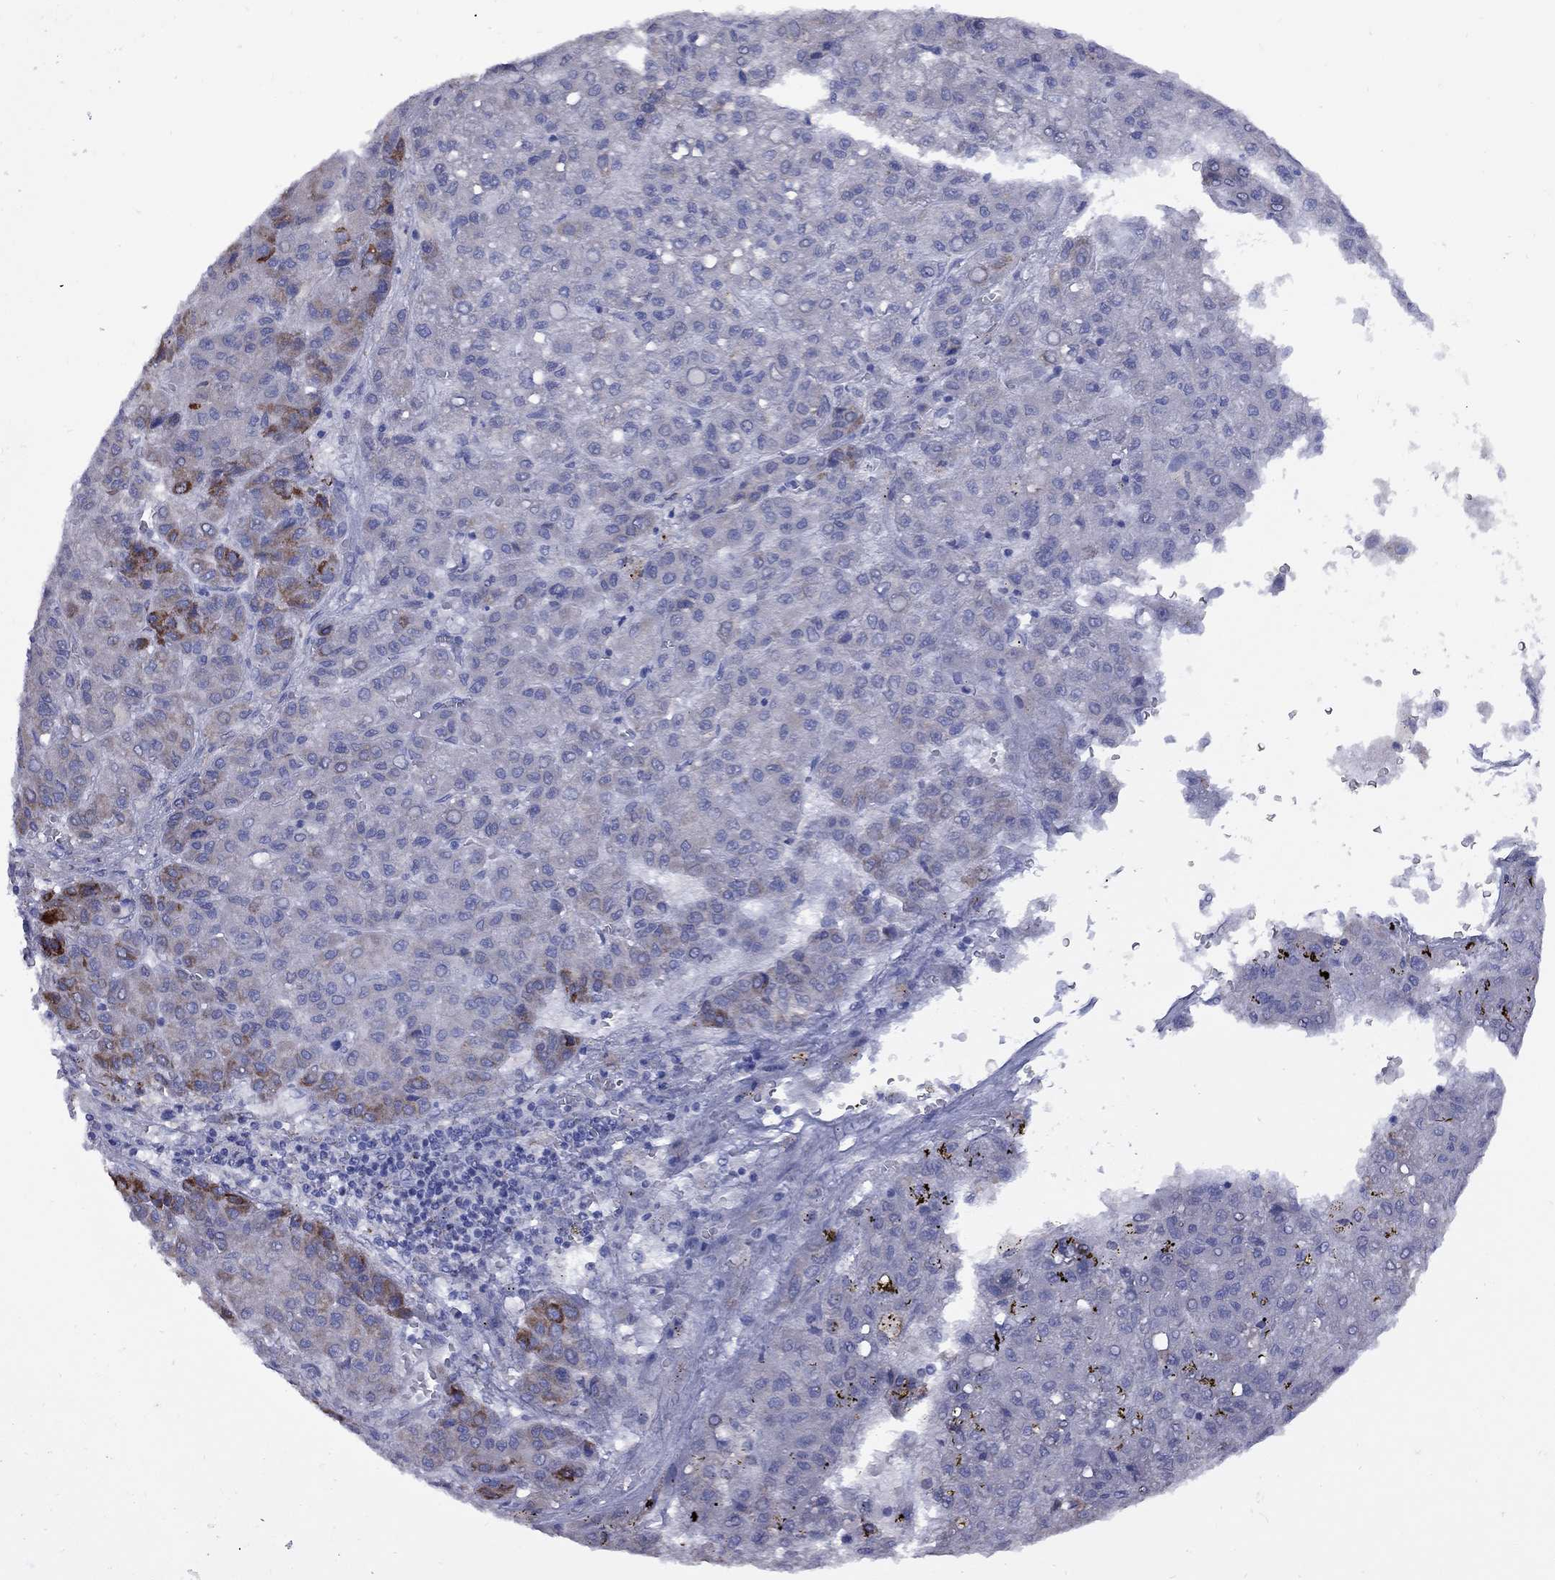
{"staining": {"intensity": "strong", "quantity": "<25%", "location": "cytoplasmic/membranous"}, "tissue": "liver cancer", "cell_type": "Tumor cells", "image_type": "cancer", "snomed": [{"axis": "morphology", "description": "Carcinoma, Hepatocellular, NOS"}, {"axis": "topography", "description": "Liver"}], "caption": "Protein analysis of liver hepatocellular carcinoma tissue exhibits strong cytoplasmic/membranous staining in approximately <25% of tumor cells. Nuclei are stained in blue.", "gene": "SESTD1", "patient": {"sex": "male", "age": 70}}